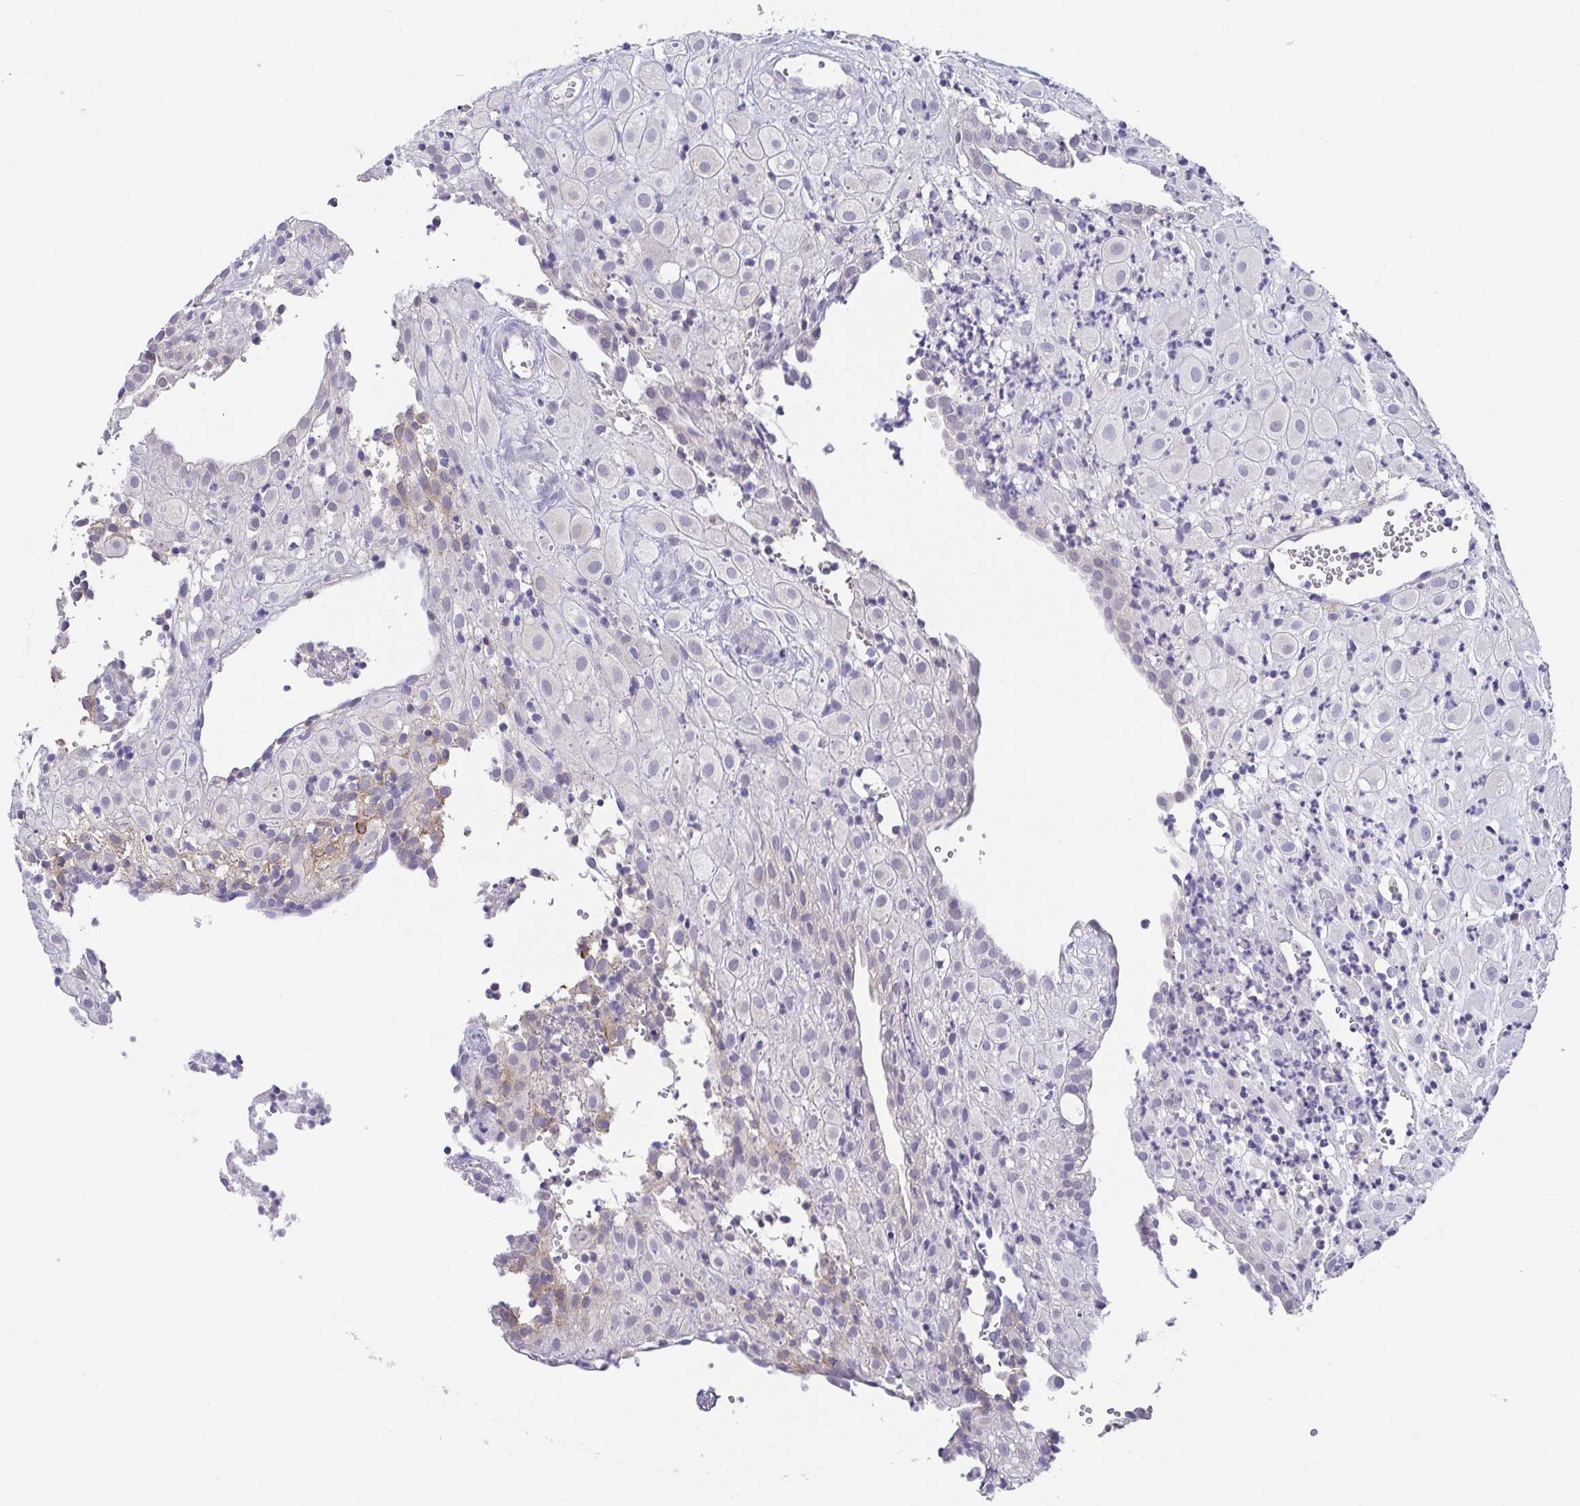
{"staining": {"intensity": "negative", "quantity": "none", "location": "none"}, "tissue": "placenta", "cell_type": "Decidual cells", "image_type": "normal", "snomed": [{"axis": "morphology", "description": "Normal tissue, NOS"}, {"axis": "topography", "description": "Placenta"}], "caption": "Immunohistochemistry histopathology image of unremarkable placenta: human placenta stained with DAB (3,3'-diaminobenzidine) displays no significant protein expression in decidual cells. (DAB (3,3'-diaminobenzidine) IHC, high magnification).", "gene": "RNASE7", "patient": {"sex": "female", "age": 24}}